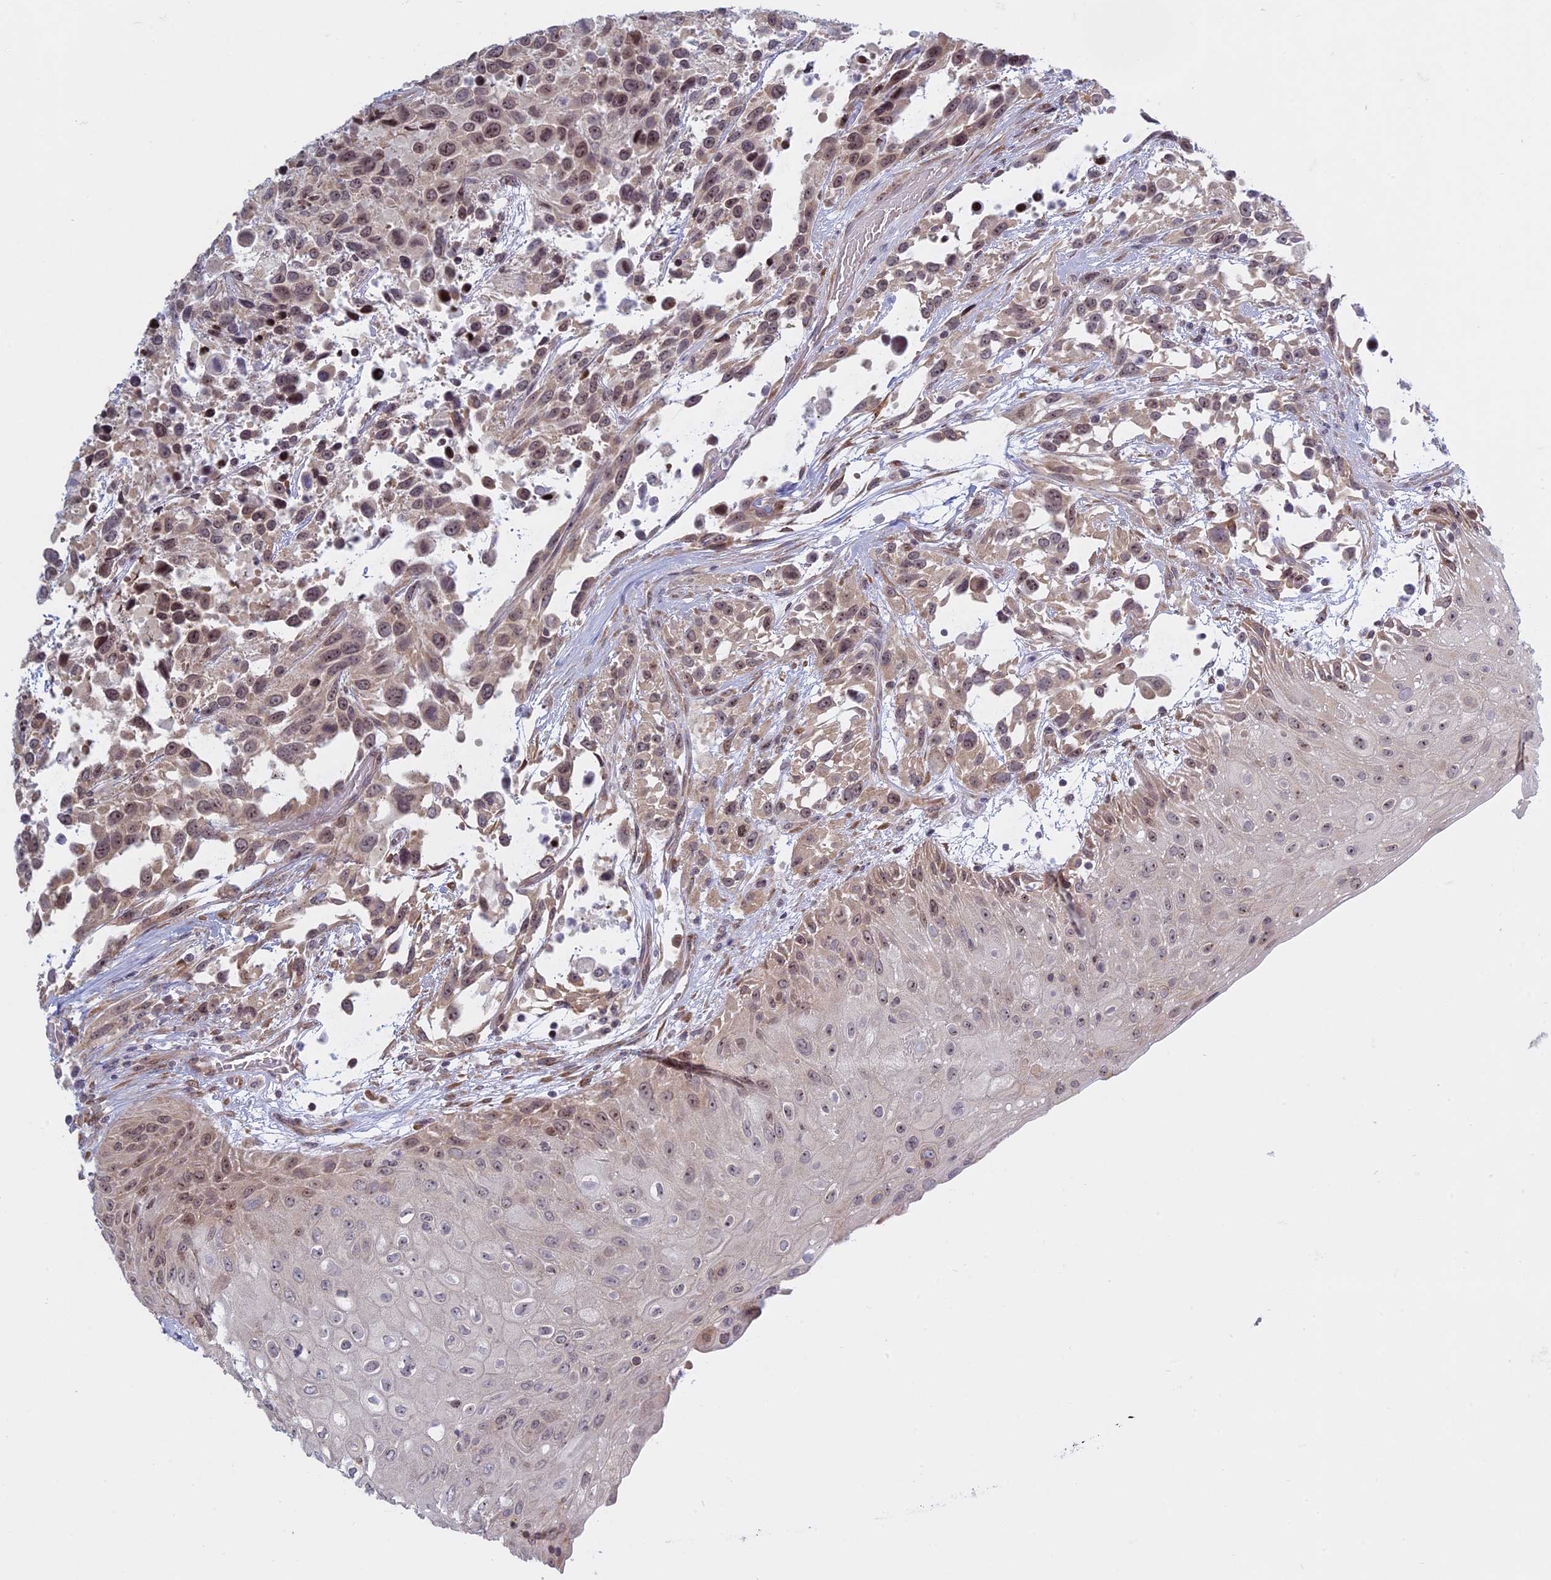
{"staining": {"intensity": "moderate", "quantity": ">75%", "location": "nuclear"}, "tissue": "urothelial cancer", "cell_type": "Tumor cells", "image_type": "cancer", "snomed": [{"axis": "morphology", "description": "Urothelial carcinoma, High grade"}, {"axis": "topography", "description": "Urinary bladder"}], "caption": "This micrograph exhibits urothelial cancer stained with immunohistochemistry (IHC) to label a protein in brown. The nuclear of tumor cells show moderate positivity for the protein. Nuclei are counter-stained blue.", "gene": "RPS19BP1", "patient": {"sex": "female", "age": 70}}